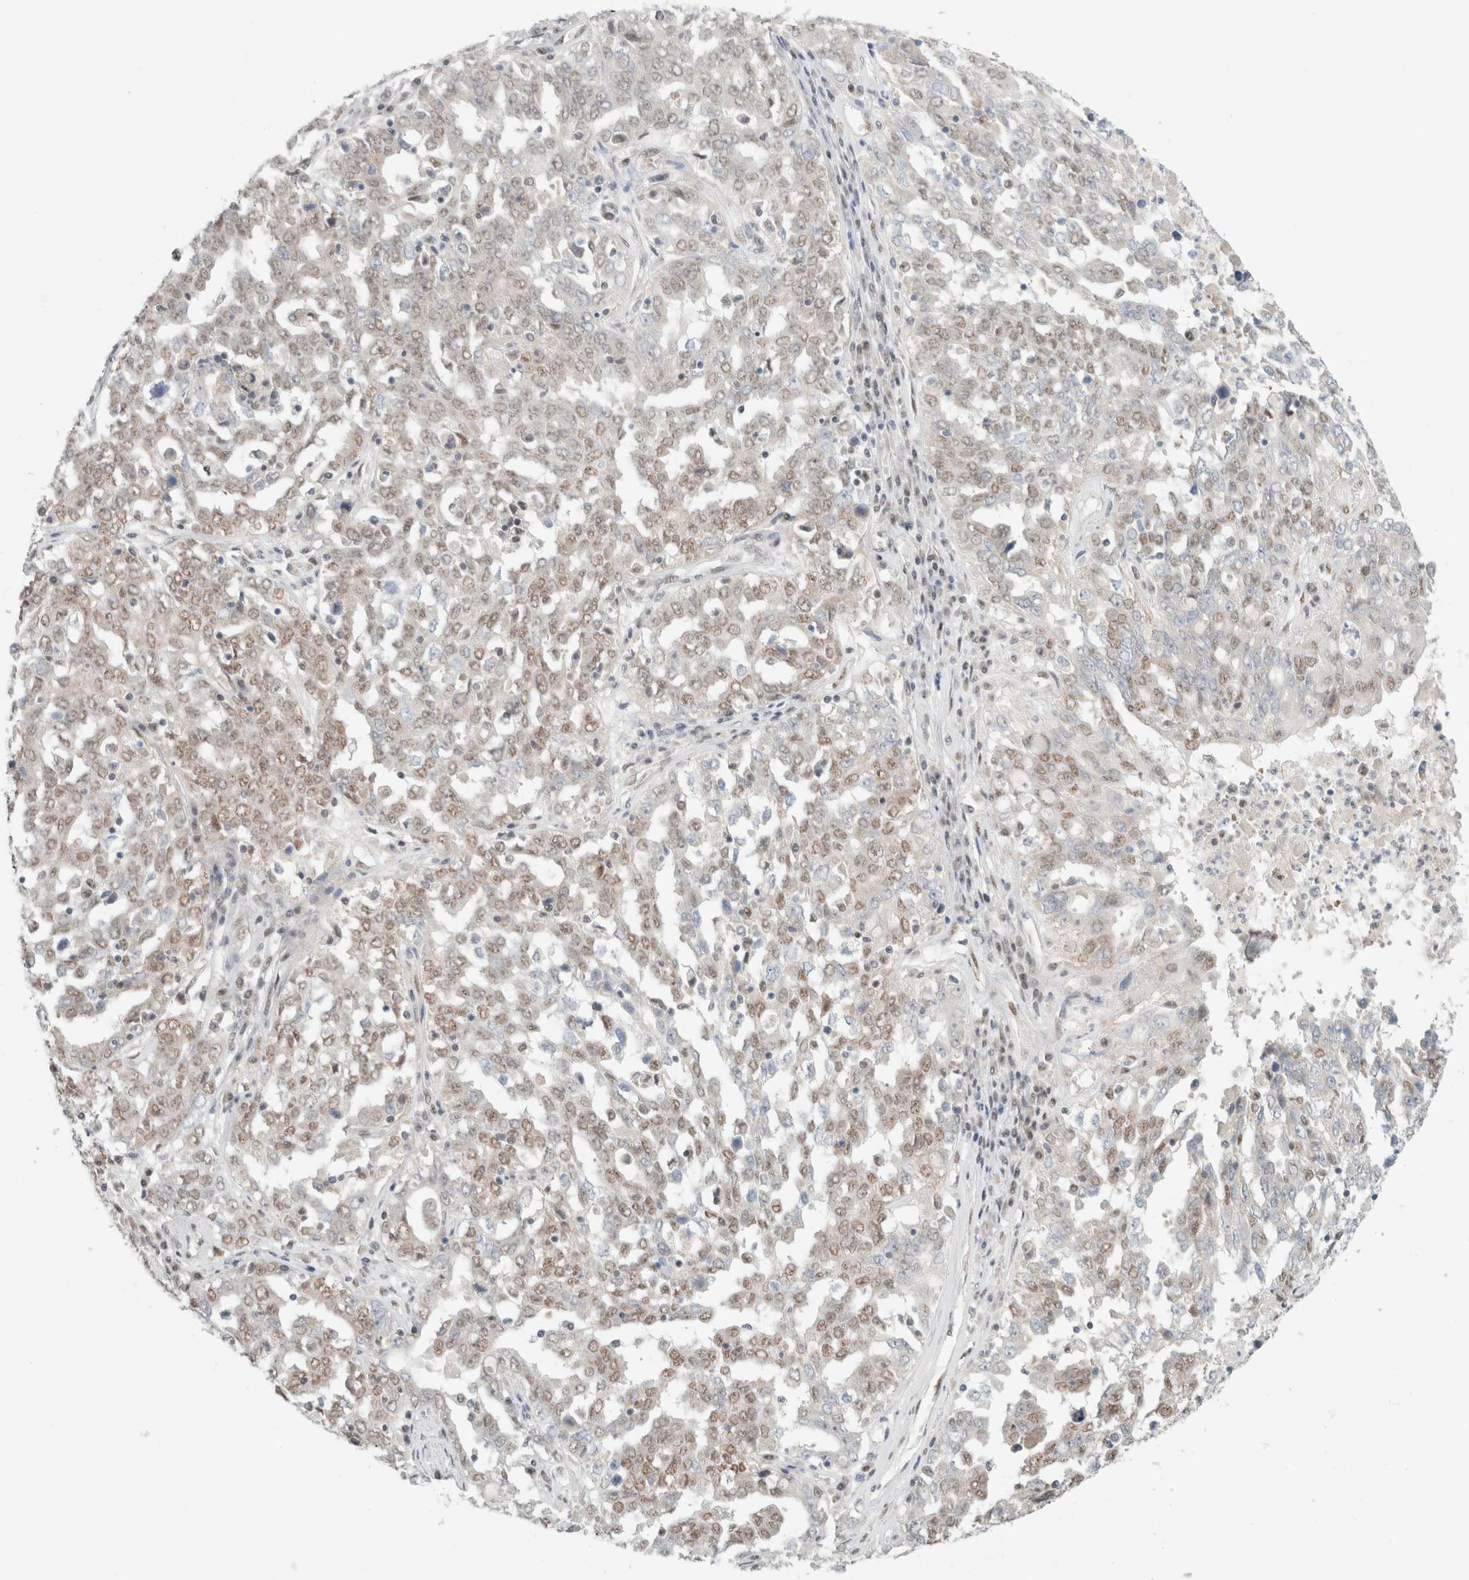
{"staining": {"intensity": "weak", "quantity": "25%-75%", "location": "nuclear"}, "tissue": "ovarian cancer", "cell_type": "Tumor cells", "image_type": "cancer", "snomed": [{"axis": "morphology", "description": "Carcinoma, endometroid"}, {"axis": "topography", "description": "Ovary"}], "caption": "Immunohistochemistry (IHC) (DAB) staining of ovarian endometroid carcinoma reveals weak nuclear protein expression in approximately 25%-75% of tumor cells.", "gene": "TRMT12", "patient": {"sex": "female", "age": 62}}